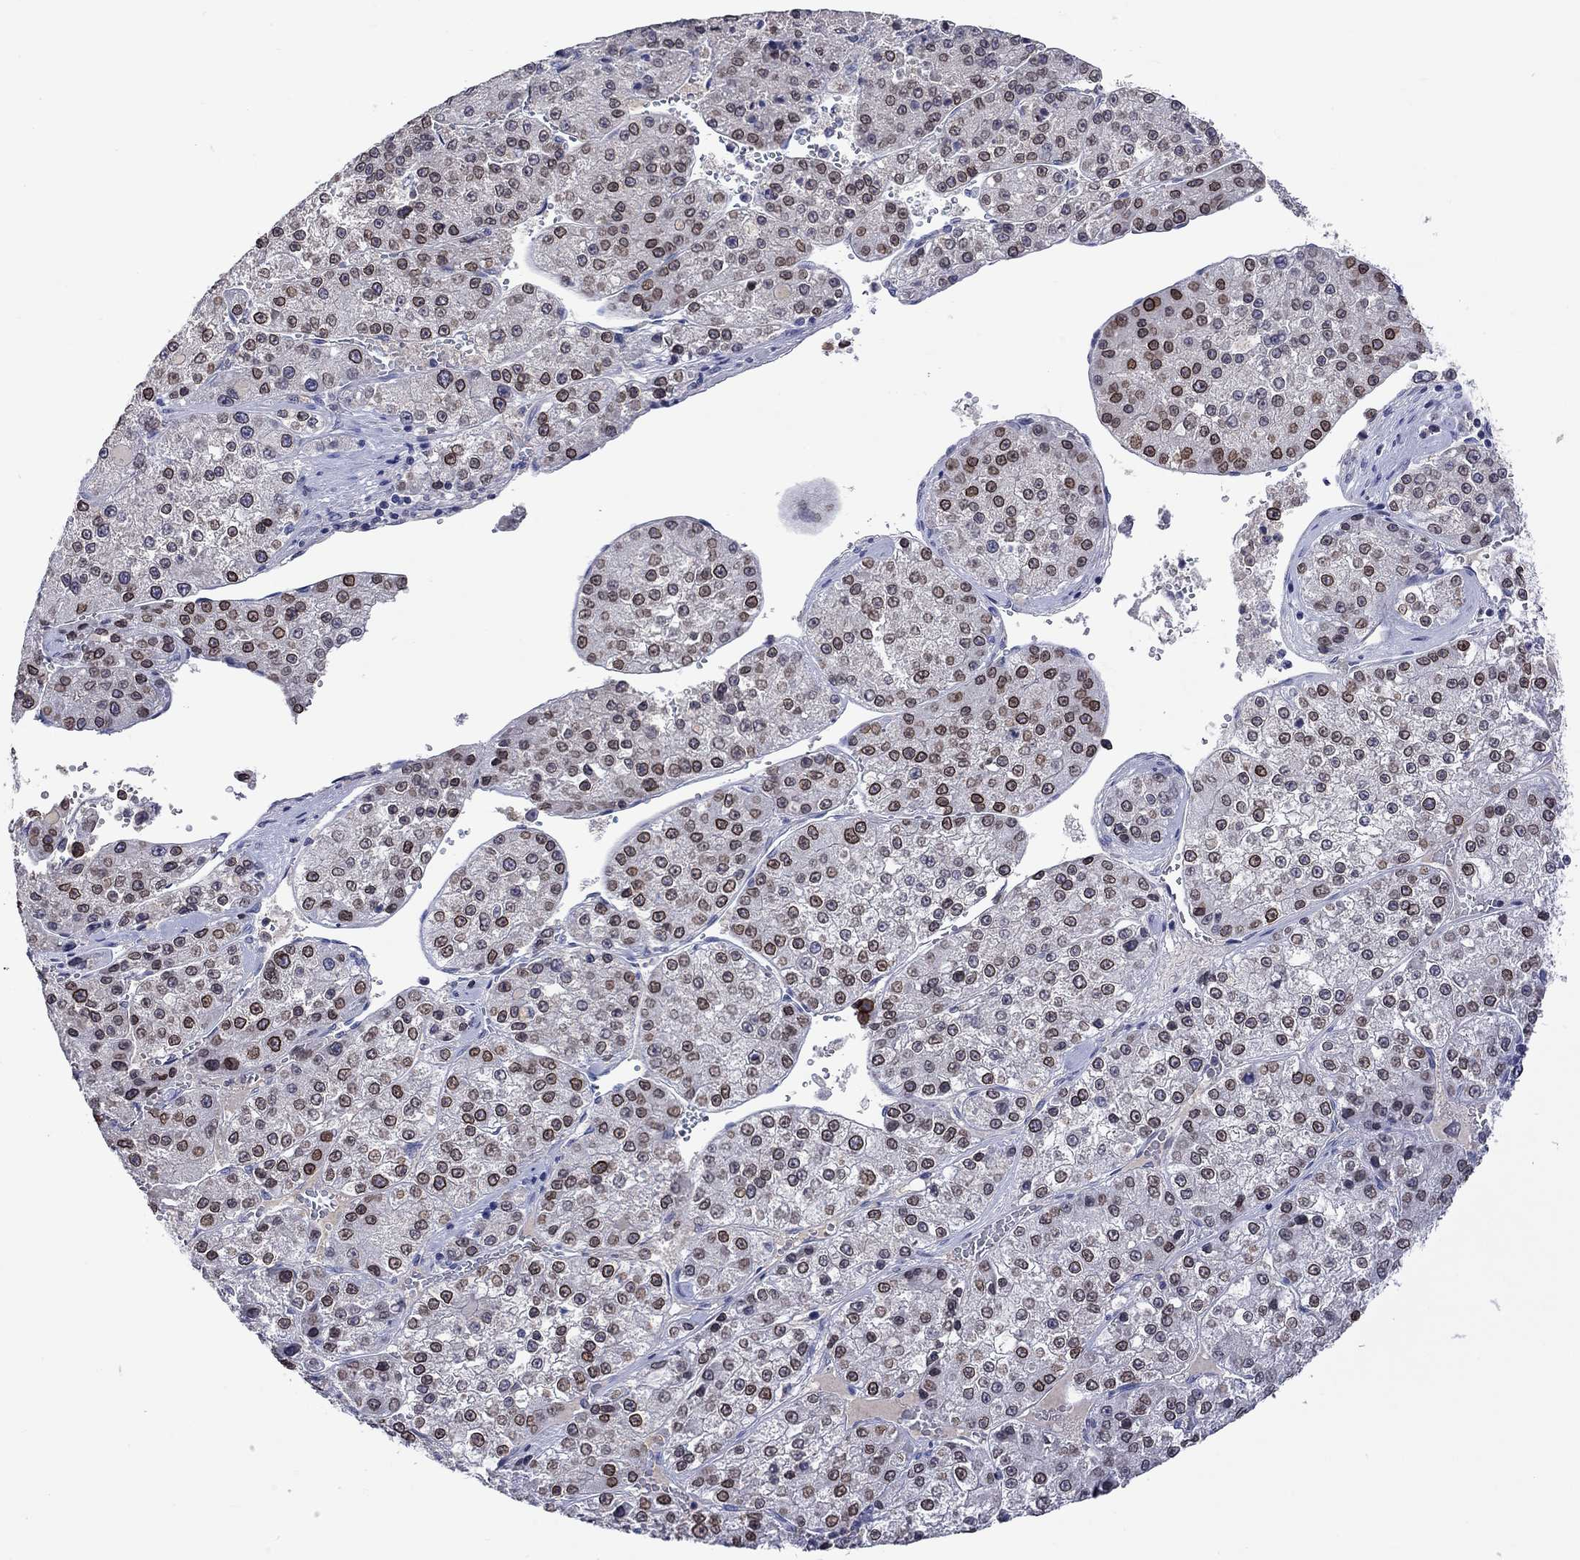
{"staining": {"intensity": "strong", "quantity": "25%-75%", "location": "cytoplasmic/membranous,nuclear"}, "tissue": "liver cancer", "cell_type": "Tumor cells", "image_type": "cancer", "snomed": [{"axis": "morphology", "description": "Carcinoma, Hepatocellular, NOS"}, {"axis": "topography", "description": "Liver"}], "caption": "Strong cytoplasmic/membranous and nuclear staining is present in about 25%-75% of tumor cells in liver cancer.", "gene": "LRFN4", "patient": {"sex": "female", "age": 73}}